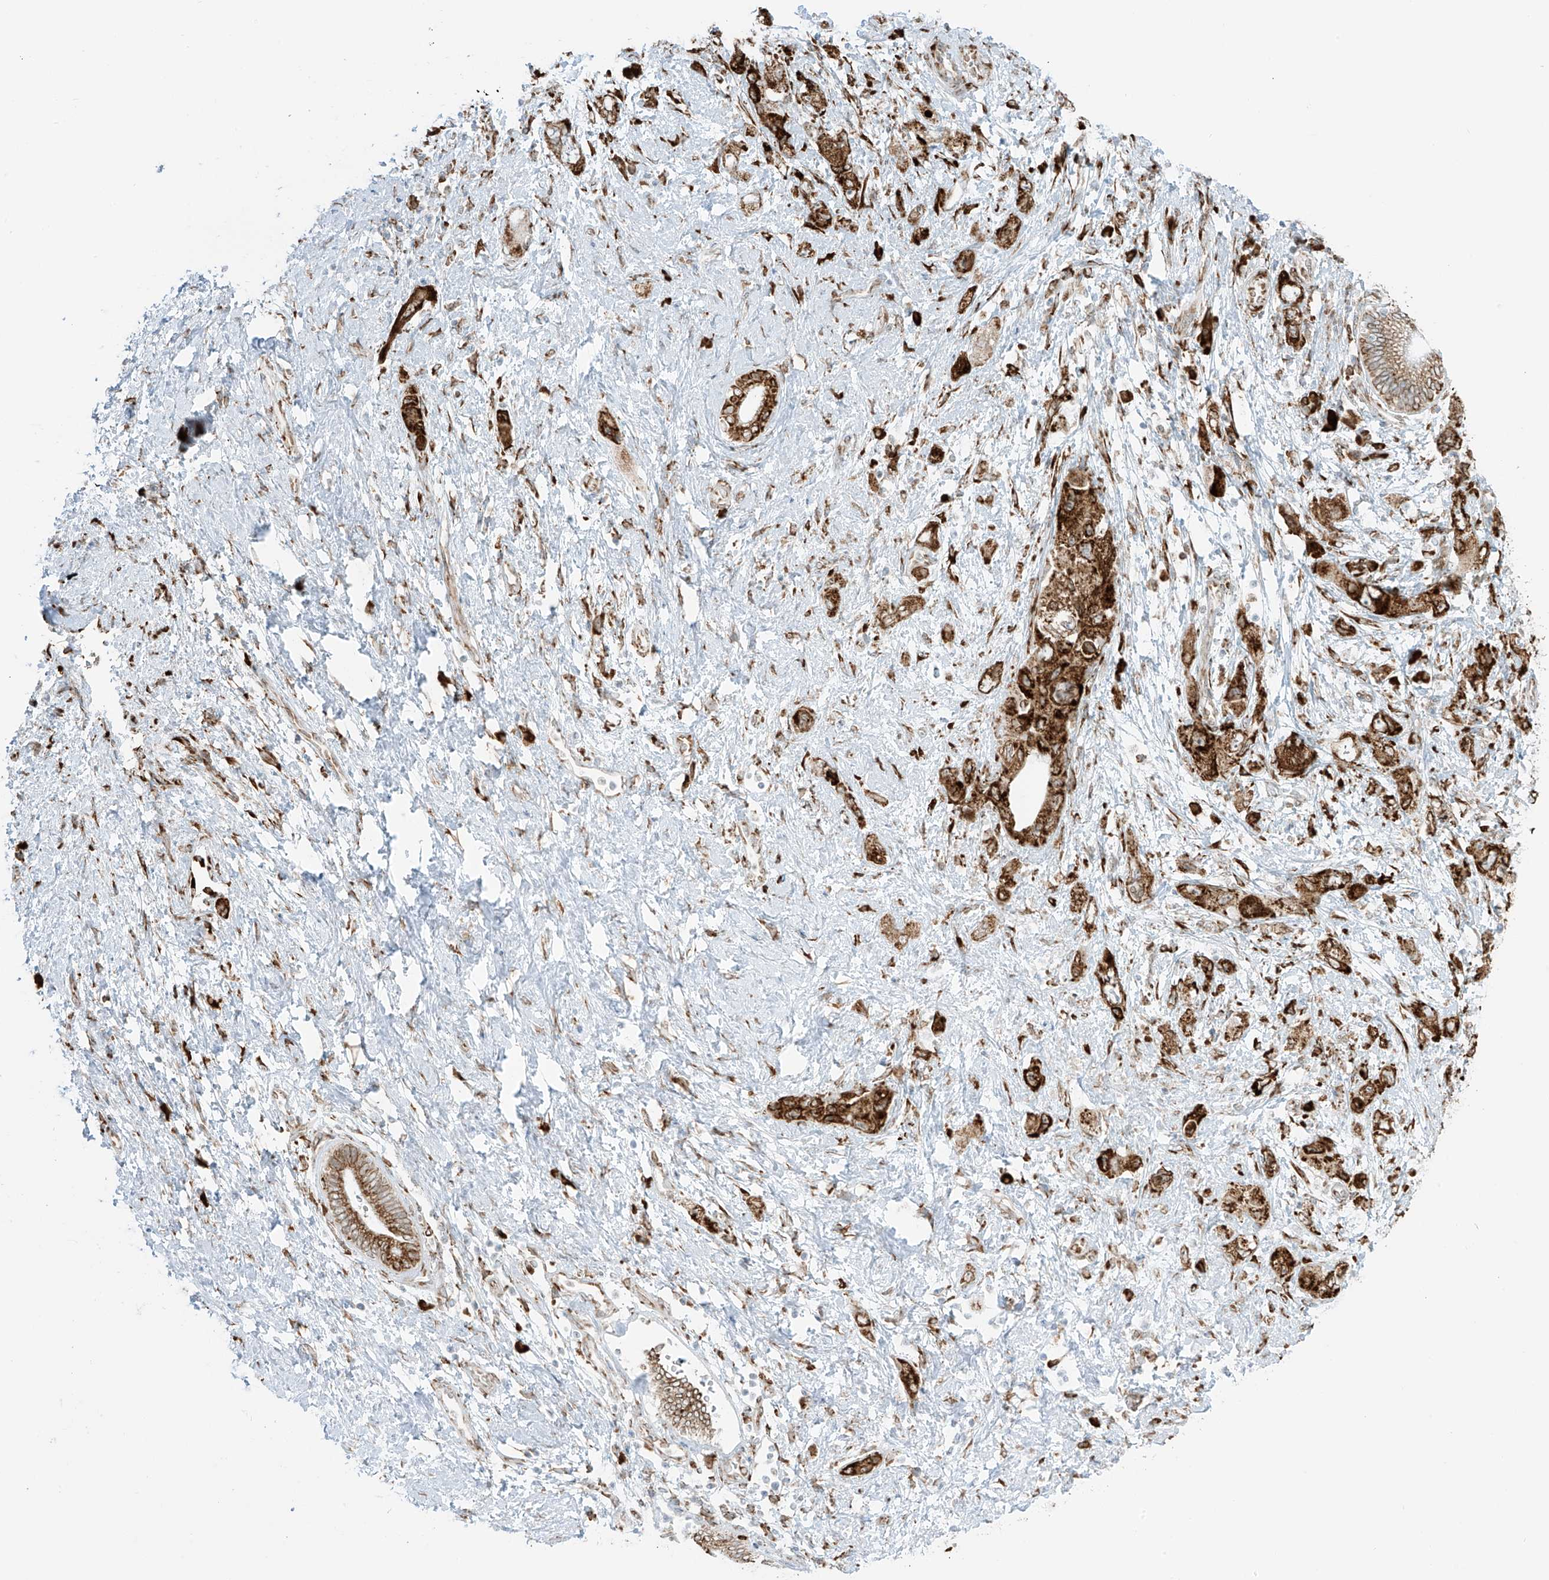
{"staining": {"intensity": "strong", "quantity": ">75%", "location": "cytoplasmic/membranous"}, "tissue": "pancreatic cancer", "cell_type": "Tumor cells", "image_type": "cancer", "snomed": [{"axis": "morphology", "description": "Adenocarcinoma, NOS"}, {"axis": "topography", "description": "Pancreas"}], "caption": "The immunohistochemical stain shows strong cytoplasmic/membranous staining in tumor cells of pancreatic cancer (adenocarcinoma) tissue. (DAB (3,3'-diaminobenzidine) IHC with brightfield microscopy, high magnification).", "gene": "LRRC59", "patient": {"sex": "female", "age": 73}}